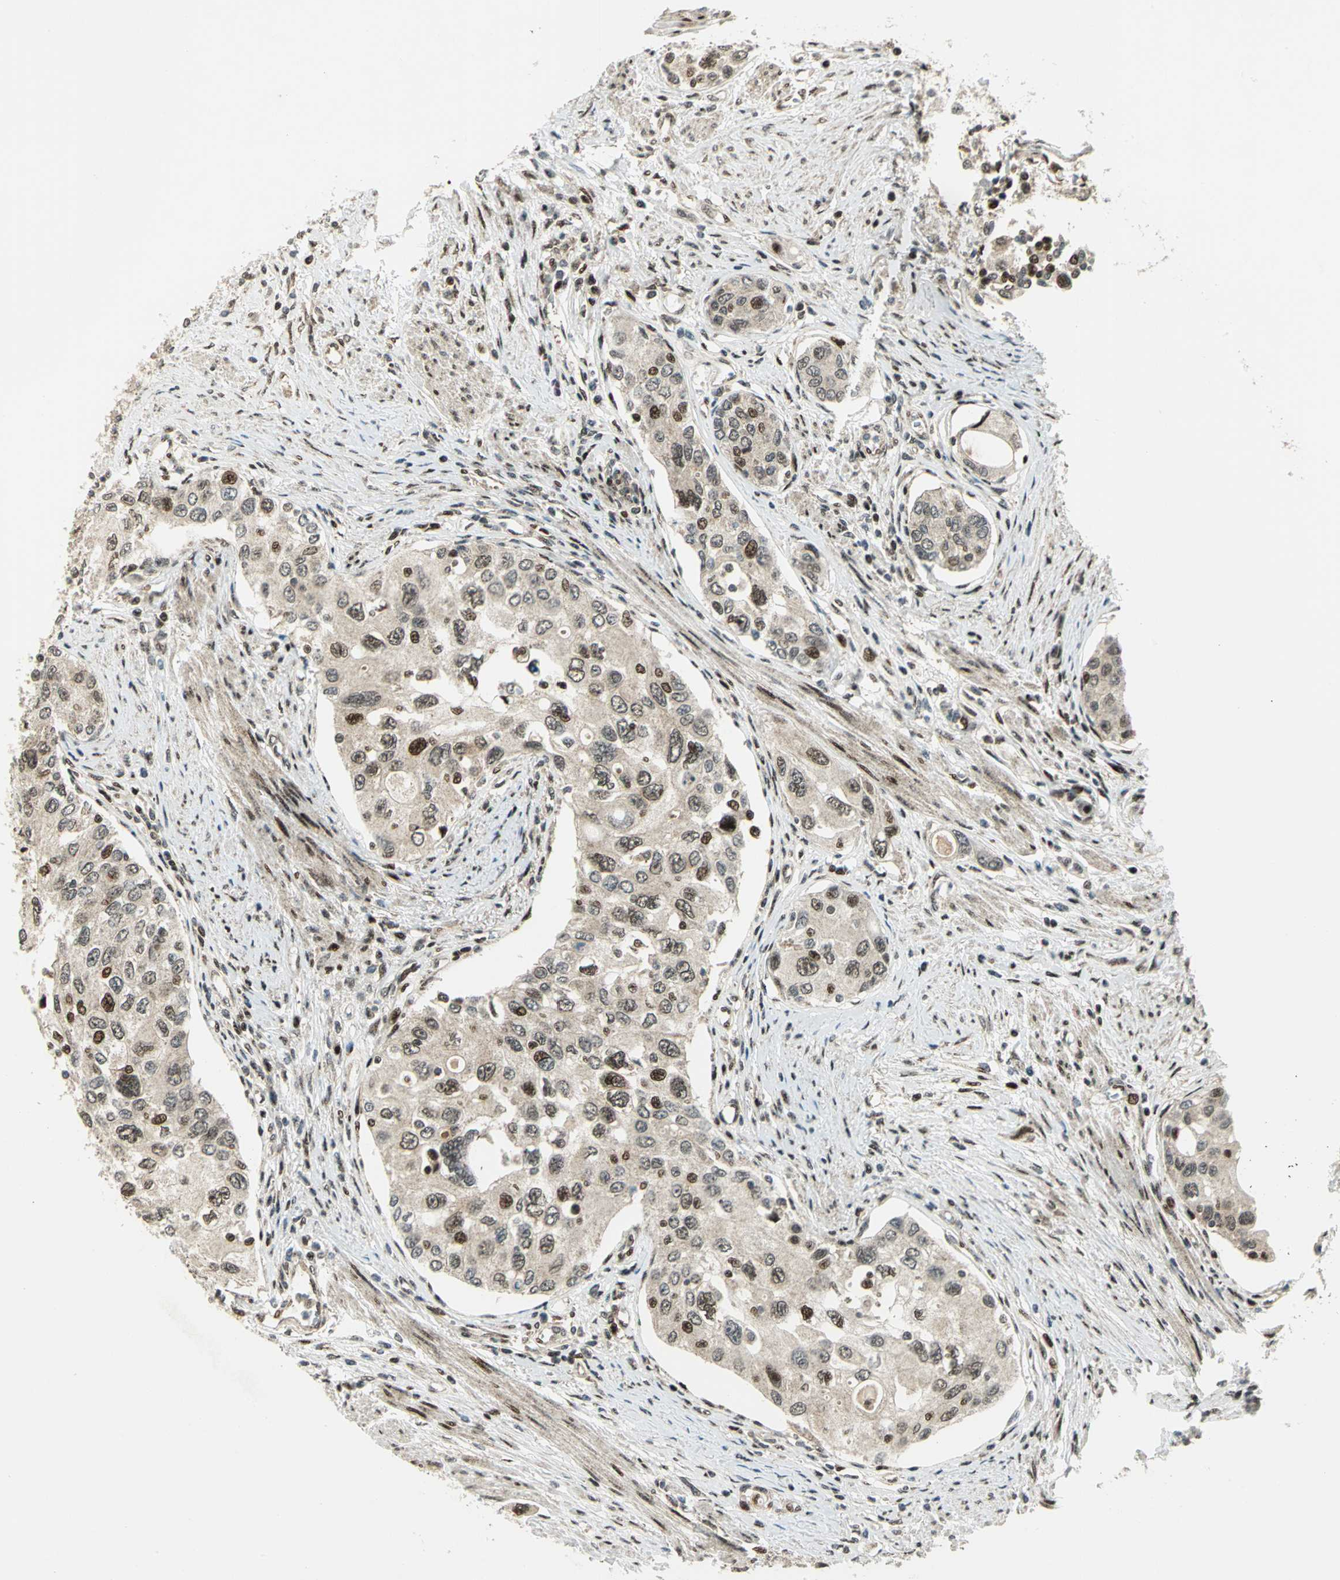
{"staining": {"intensity": "moderate", "quantity": ">75%", "location": "cytoplasmic/membranous,nuclear"}, "tissue": "urothelial cancer", "cell_type": "Tumor cells", "image_type": "cancer", "snomed": [{"axis": "morphology", "description": "Urothelial carcinoma, High grade"}, {"axis": "topography", "description": "Urinary bladder"}], "caption": "IHC of human urothelial carcinoma (high-grade) demonstrates medium levels of moderate cytoplasmic/membranous and nuclear staining in about >75% of tumor cells. (IHC, brightfield microscopy, high magnification).", "gene": "COPS5", "patient": {"sex": "female", "age": 56}}